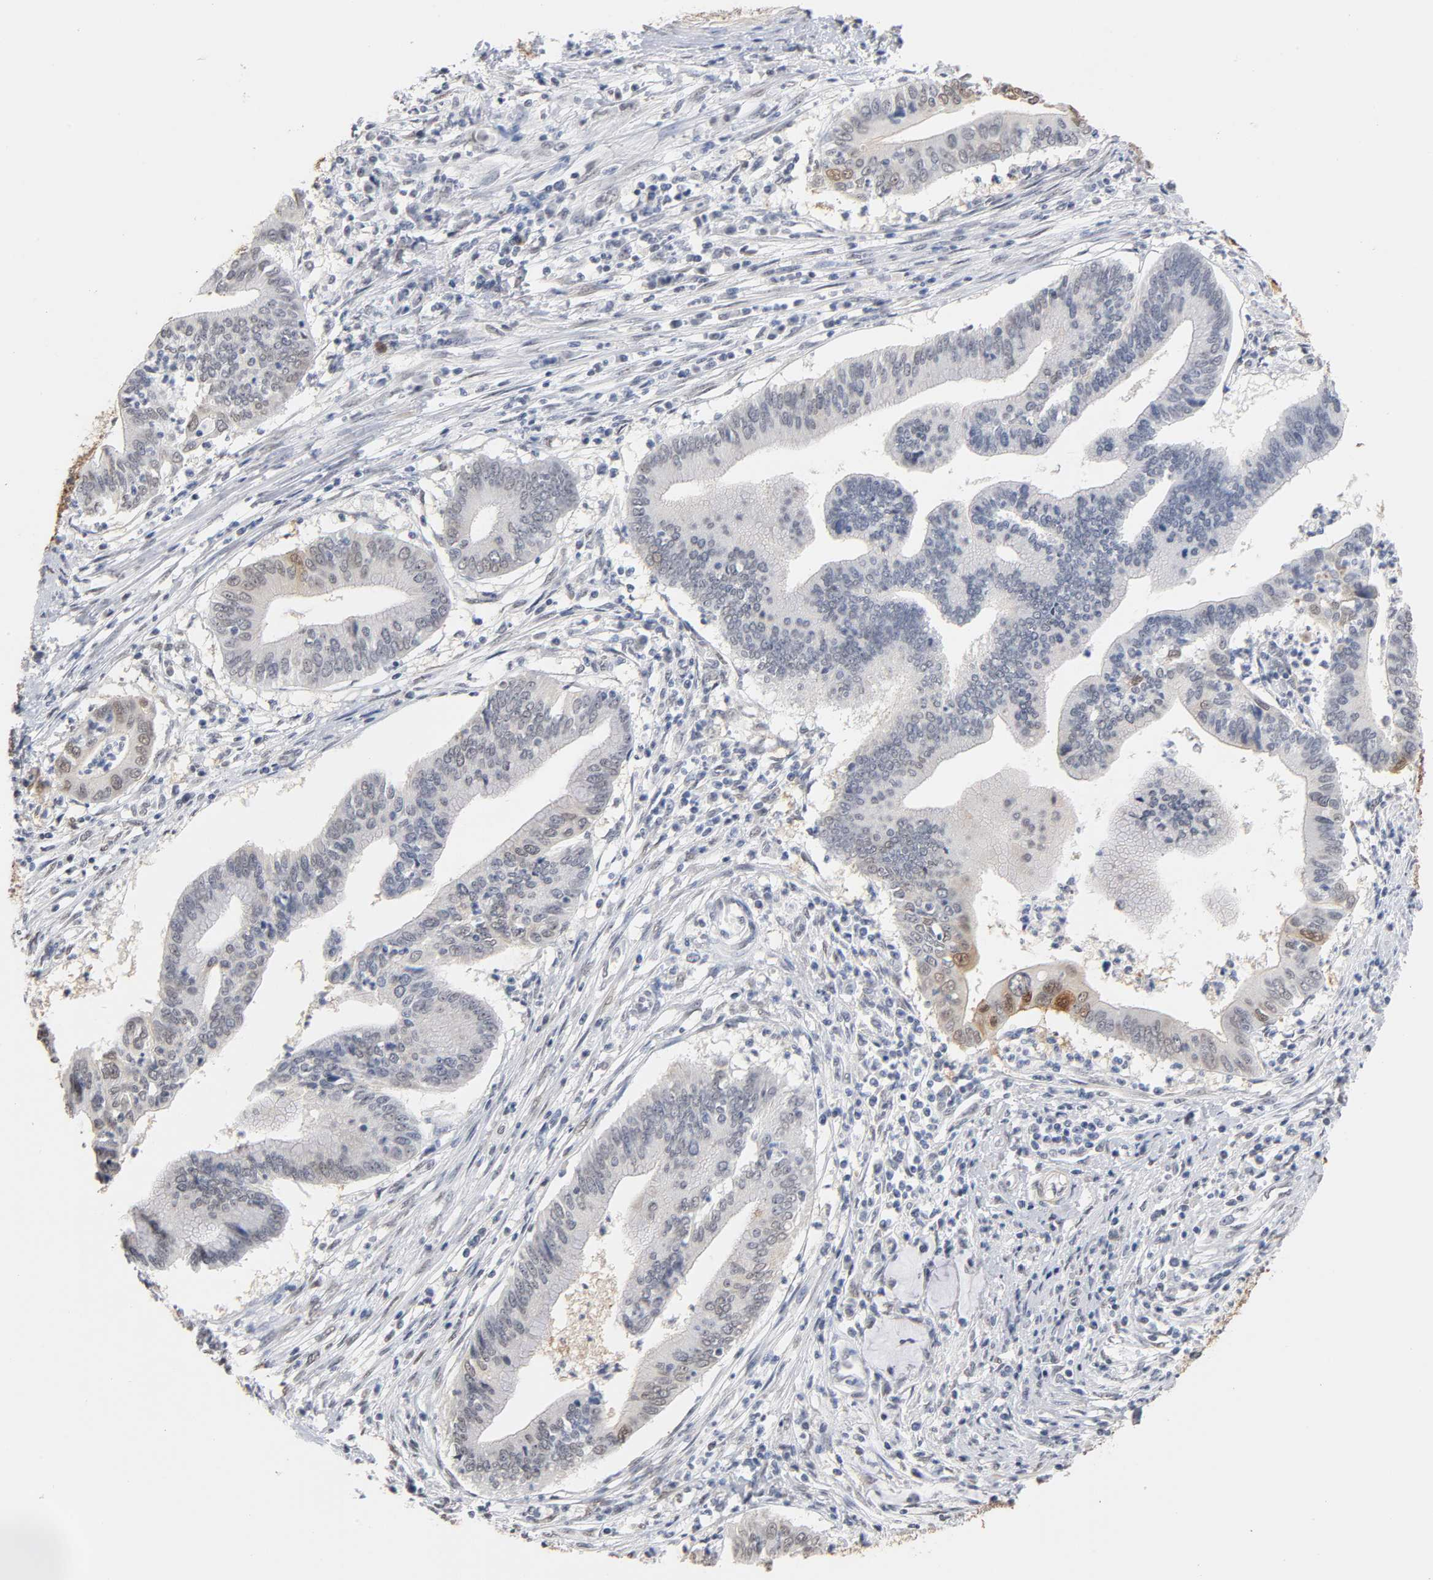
{"staining": {"intensity": "weak", "quantity": "<25%", "location": "cytoplasmic/membranous,nuclear"}, "tissue": "cervical cancer", "cell_type": "Tumor cells", "image_type": "cancer", "snomed": [{"axis": "morphology", "description": "Adenocarcinoma, NOS"}, {"axis": "topography", "description": "Cervix"}], "caption": "Histopathology image shows no protein positivity in tumor cells of cervical adenocarcinoma tissue. Nuclei are stained in blue.", "gene": "CRABP2", "patient": {"sex": "female", "age": 36}}